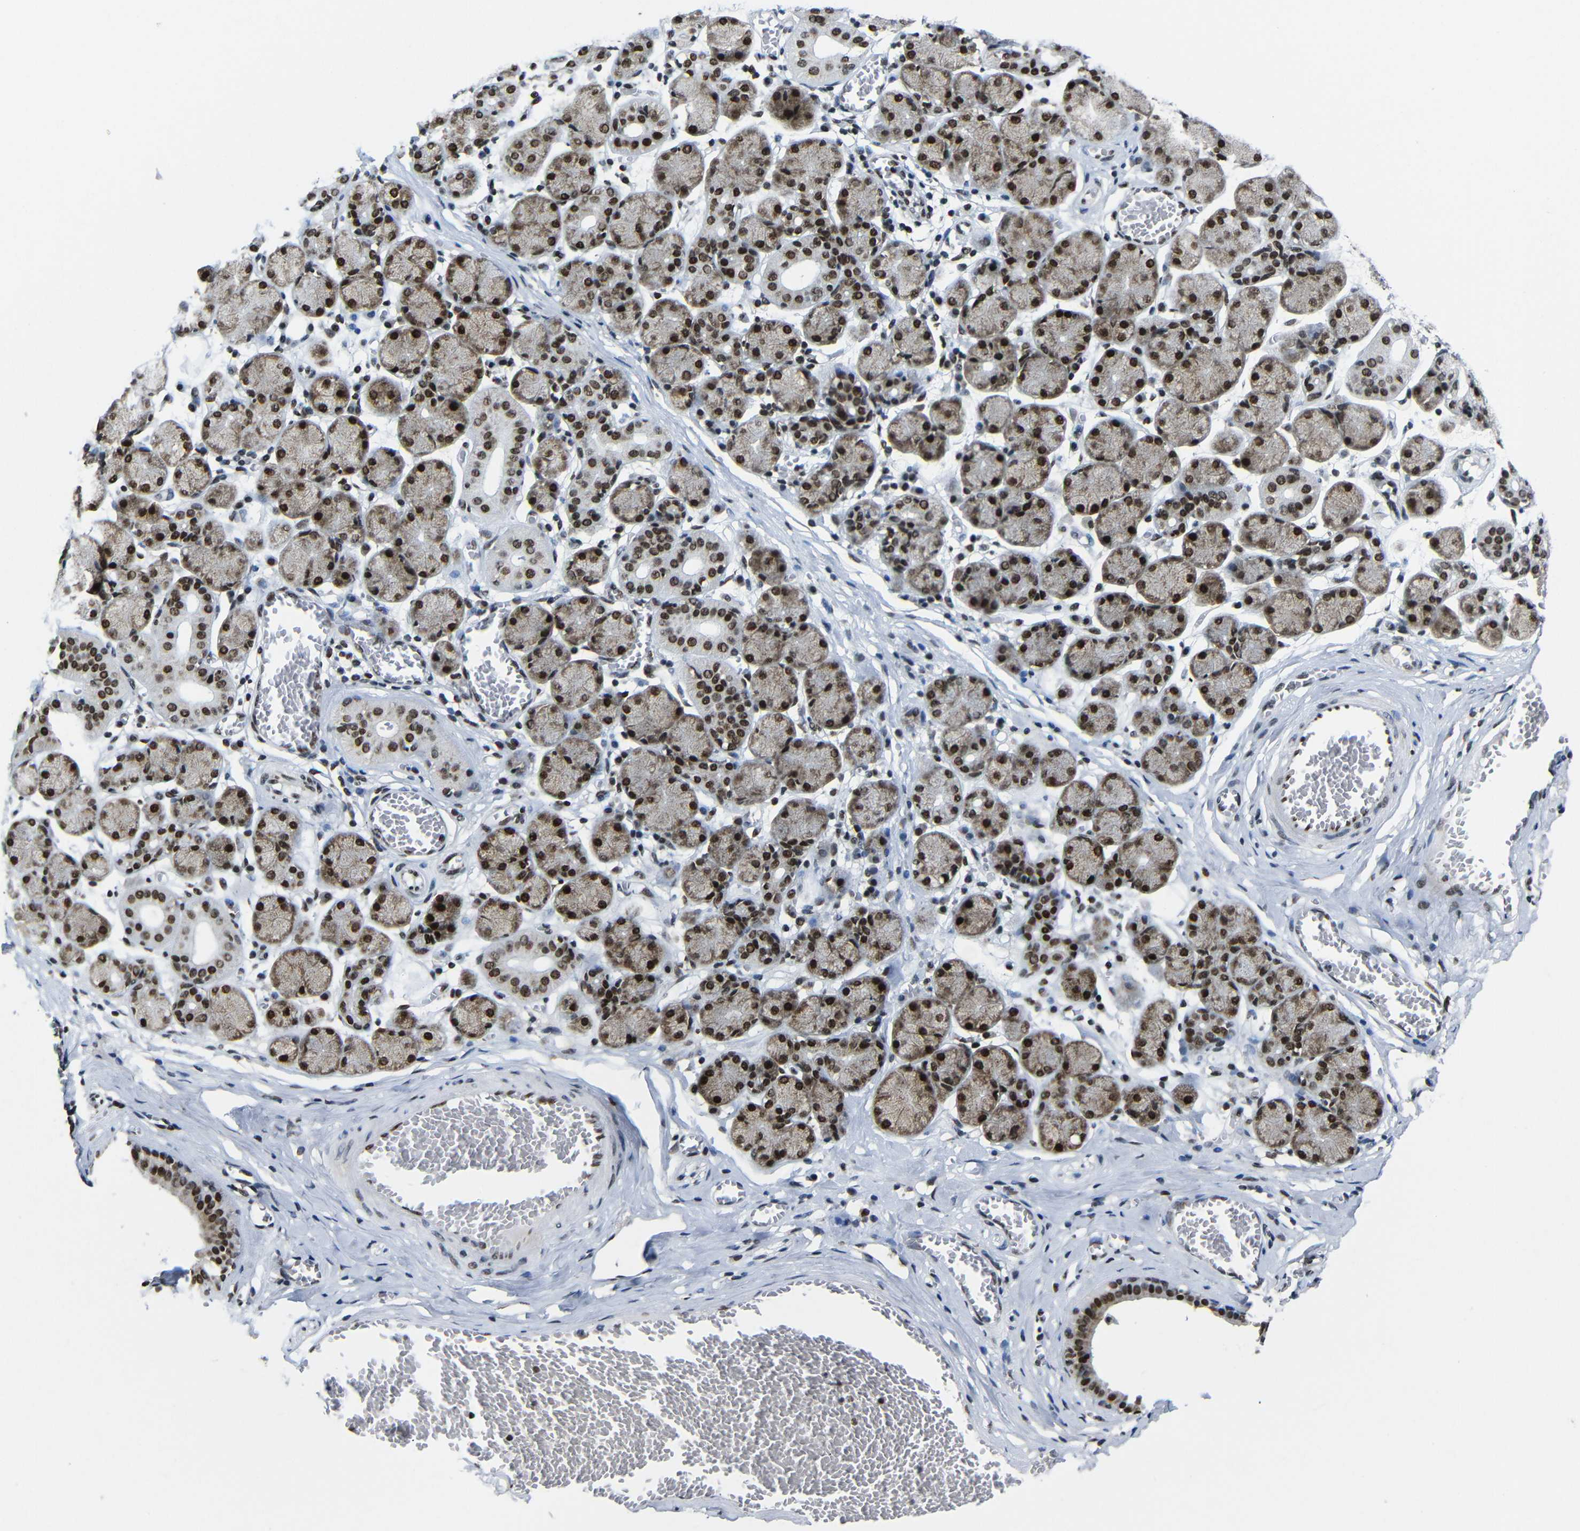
{"staining": {"intensity": "strong", "quantity": ">75%", "location": "nuclear"}, "tissue": "salivary gland", "cell_type": "Glandular cells", "image_type": "normal", "snomed": [{"axis": "morphology", "description": "Normal tissue, NOS"}, {"axis": "topography", "description": "Salivary gland"}], "caption": "A brown stain highlights strong nuclear expression of a protein in glandular cells of unremarkable salivary gland. Nuclei are stained in blue.", "gene": "PTBP1", "patient": {"sex": "female", "age": 24}}